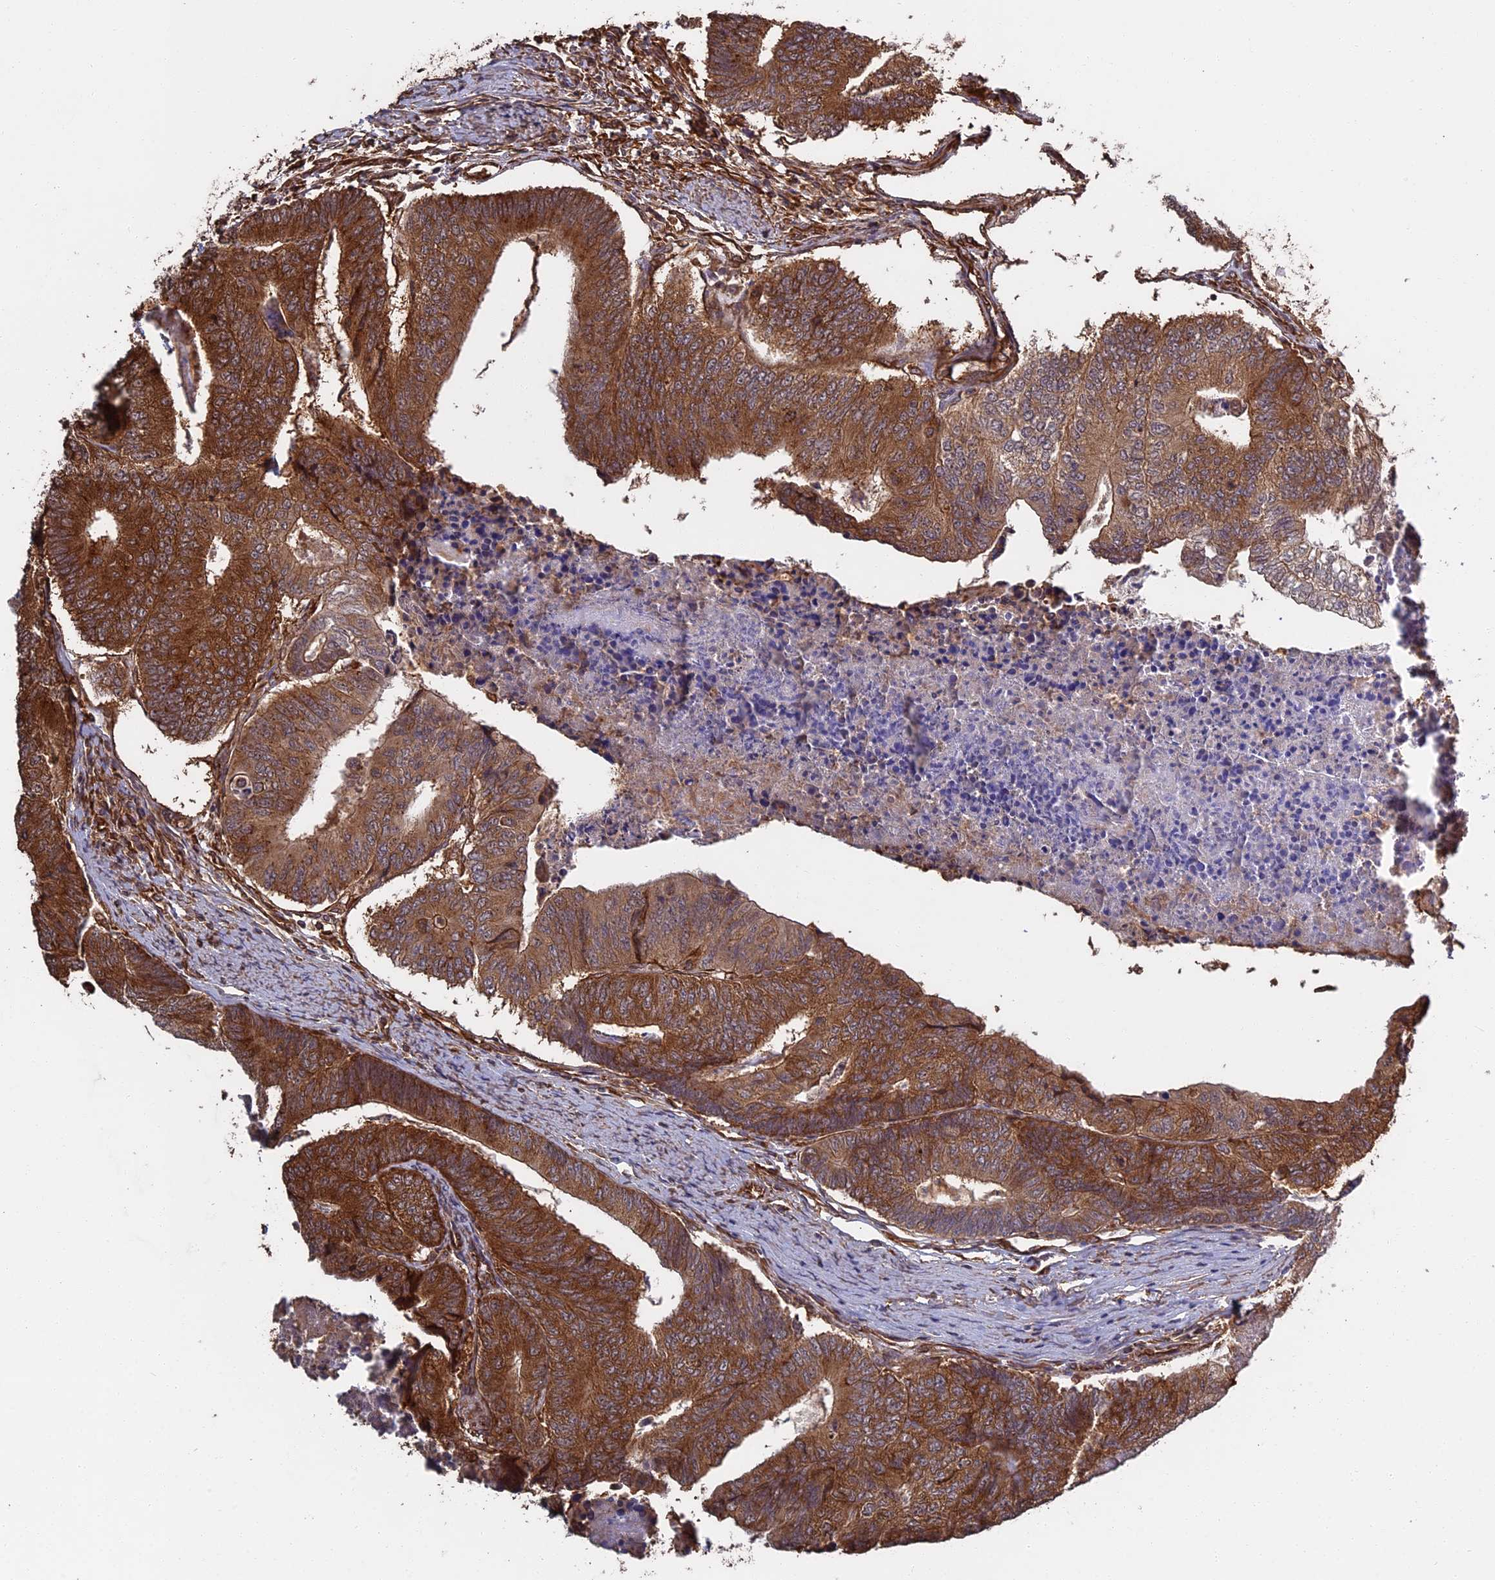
{"staining": {"intensity": "strong", "quantity": ">75%", "location": "cytoplasmic/membranous"}, "tissue": "colorectal cancer", "cell_type": "Tumor cells", "image_type": "cancer", "snomed": [{"axis": "morphology", "description": "Adenocarcinoma, NOS"}, {"axis": "topography", "description": "Colon"}], "caption": "IHC of human colorectal cancer (adenocarcinoma) shows high levels of strong cytoplasmic/membranous positivity in about >75% of tumor cells.", "gene": "CCDC124", "patient": {"sex": "female", "age": 67}}